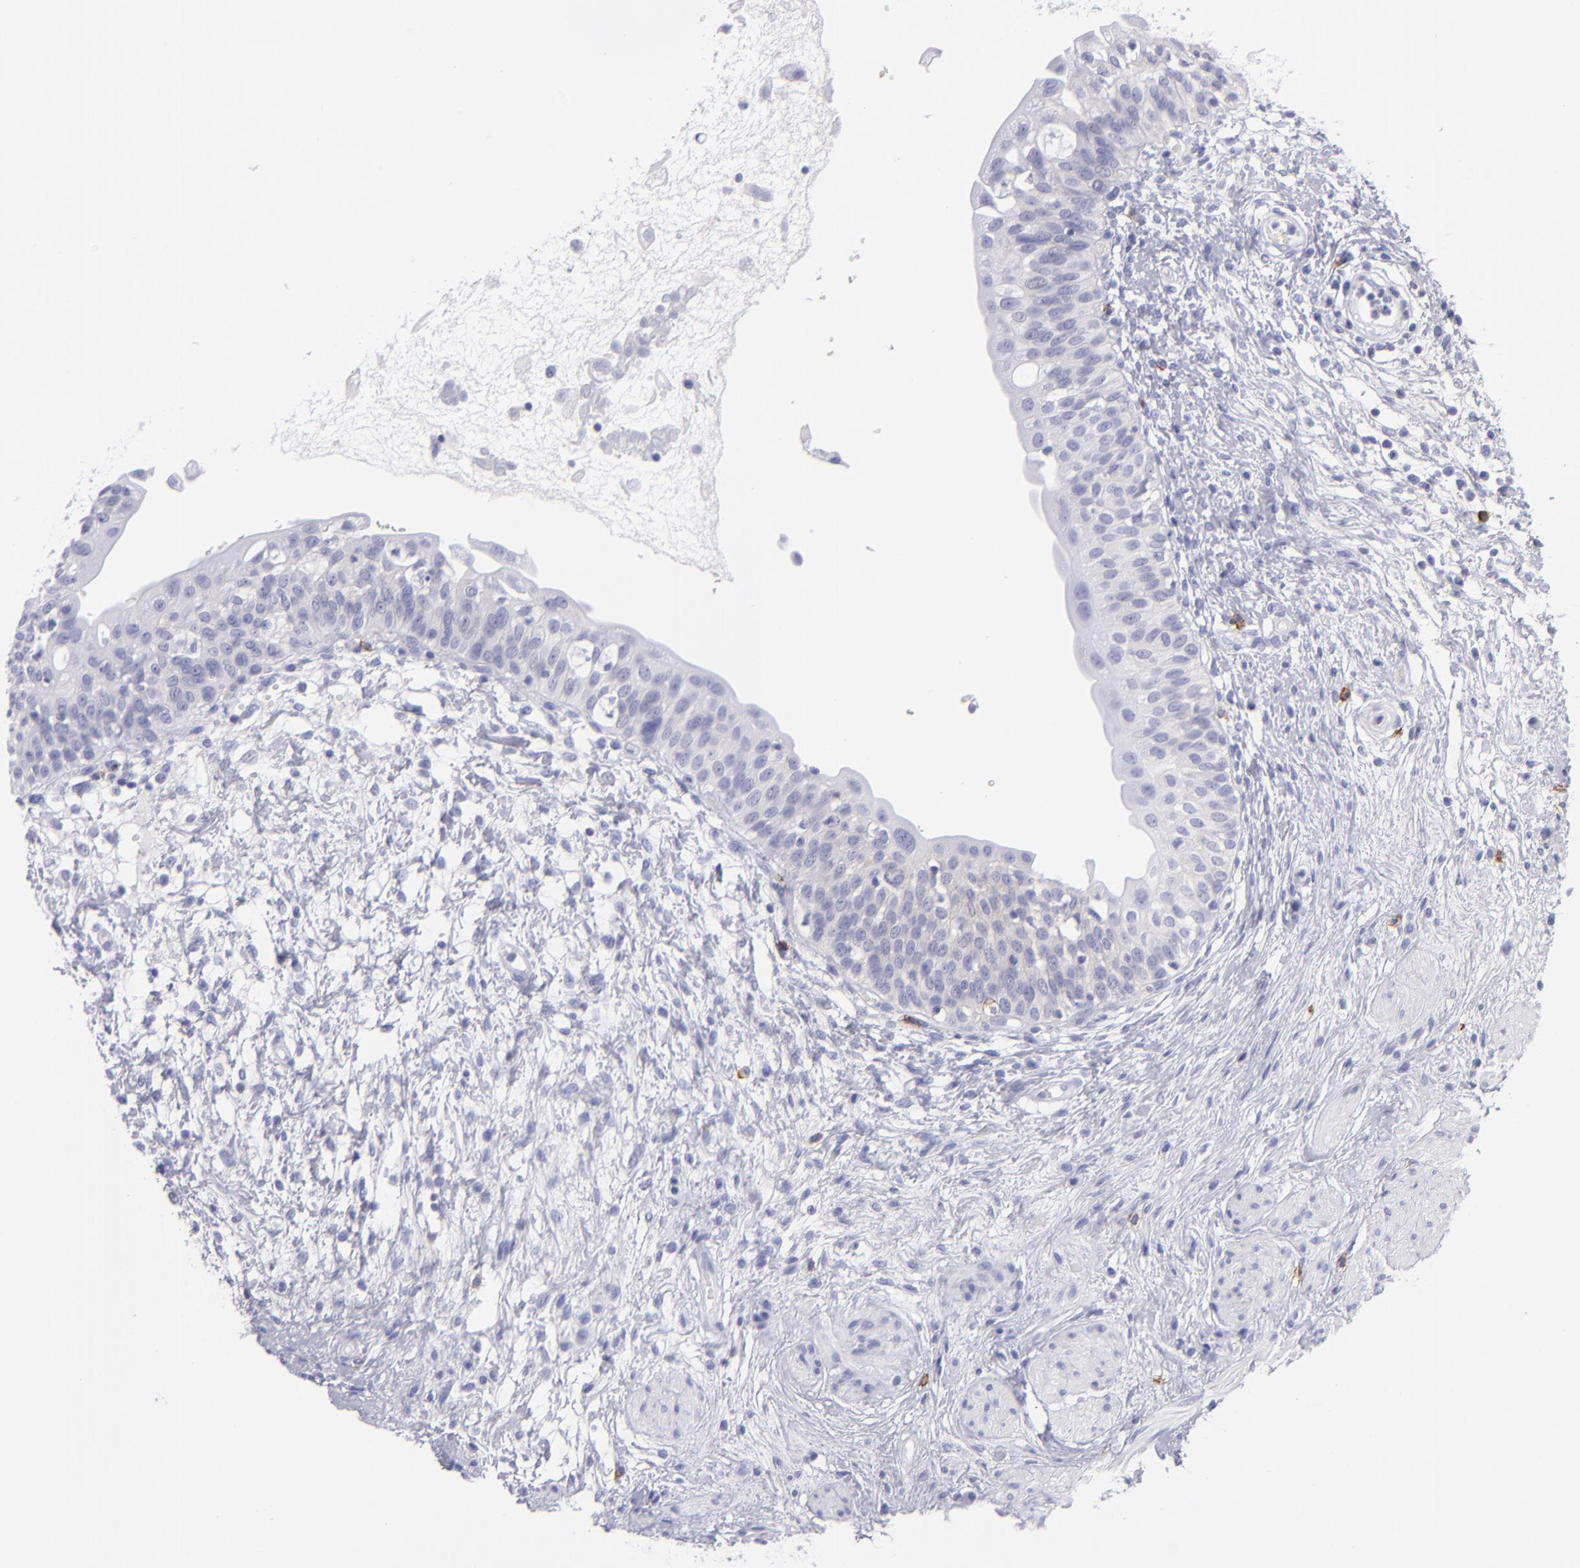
{"staining": {"intensity": "negative", "quantity": "none", "location": "none"}, "tissue": "urinary bladder", "cell_type": "Urothelial cells", "image_type": "normal", "snomed": [{"axis": "morphology", "description": "Normal tissue, NOS"}, {"axis": "topography", "description": "Urinary bladder"}], "caption": "This is a photomicrograph of IHC staining of normal urinary bladder, which shows no staining in urothelial cells. The staining was performed using DAB (3,3'-diaminobenzidine) to visualize the protein expression in brown, while the nuclei were stained in blue with hematoxylin (Magnification: 20x).", "gene": "CD82", "patient": {"sex": "female", "age": 55}}